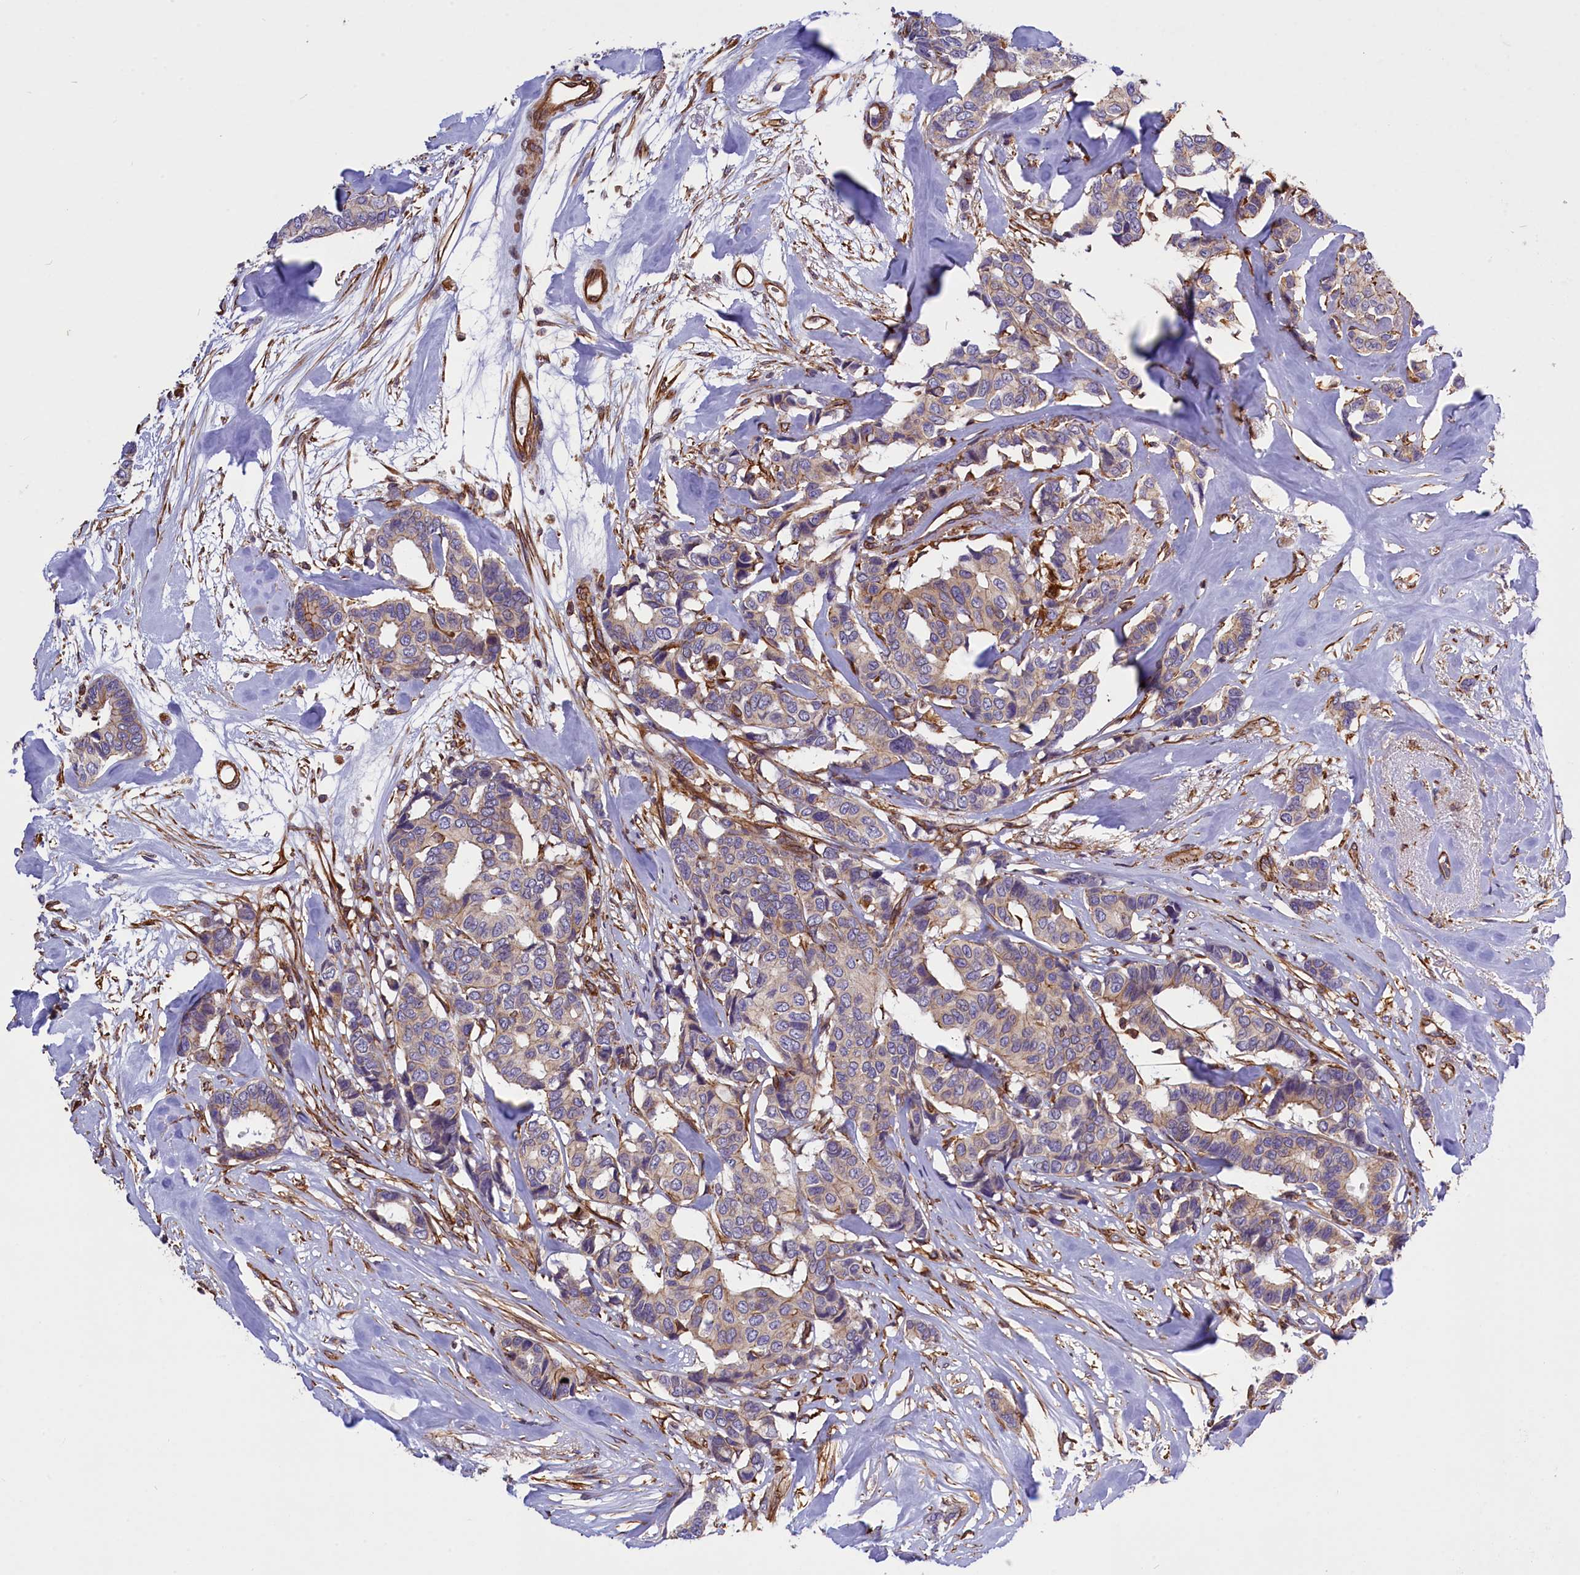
{"staining": {"intensity": "weak", "quantity": "25%-75%", "location": "cytoplasmic/membranous"}, "tissue": "breast cancer", "cell_type": "Tumor cells", "image_type": "cancer", "snomed": [{"axis": "morphology", "description": "Duct carcinoma"}, {"axis": "topography", "description": "Breast"}], "caption": "Immunohistochemistry micrograph of intraductal carcinoma (breast) stained for a protein (brown), which shows low levels of weak cytoplasmic/membranous expression in approximately 25%-75% of tumor cells.", "gene": "MED20", "patient": {"sex": "female", "age": 87}}